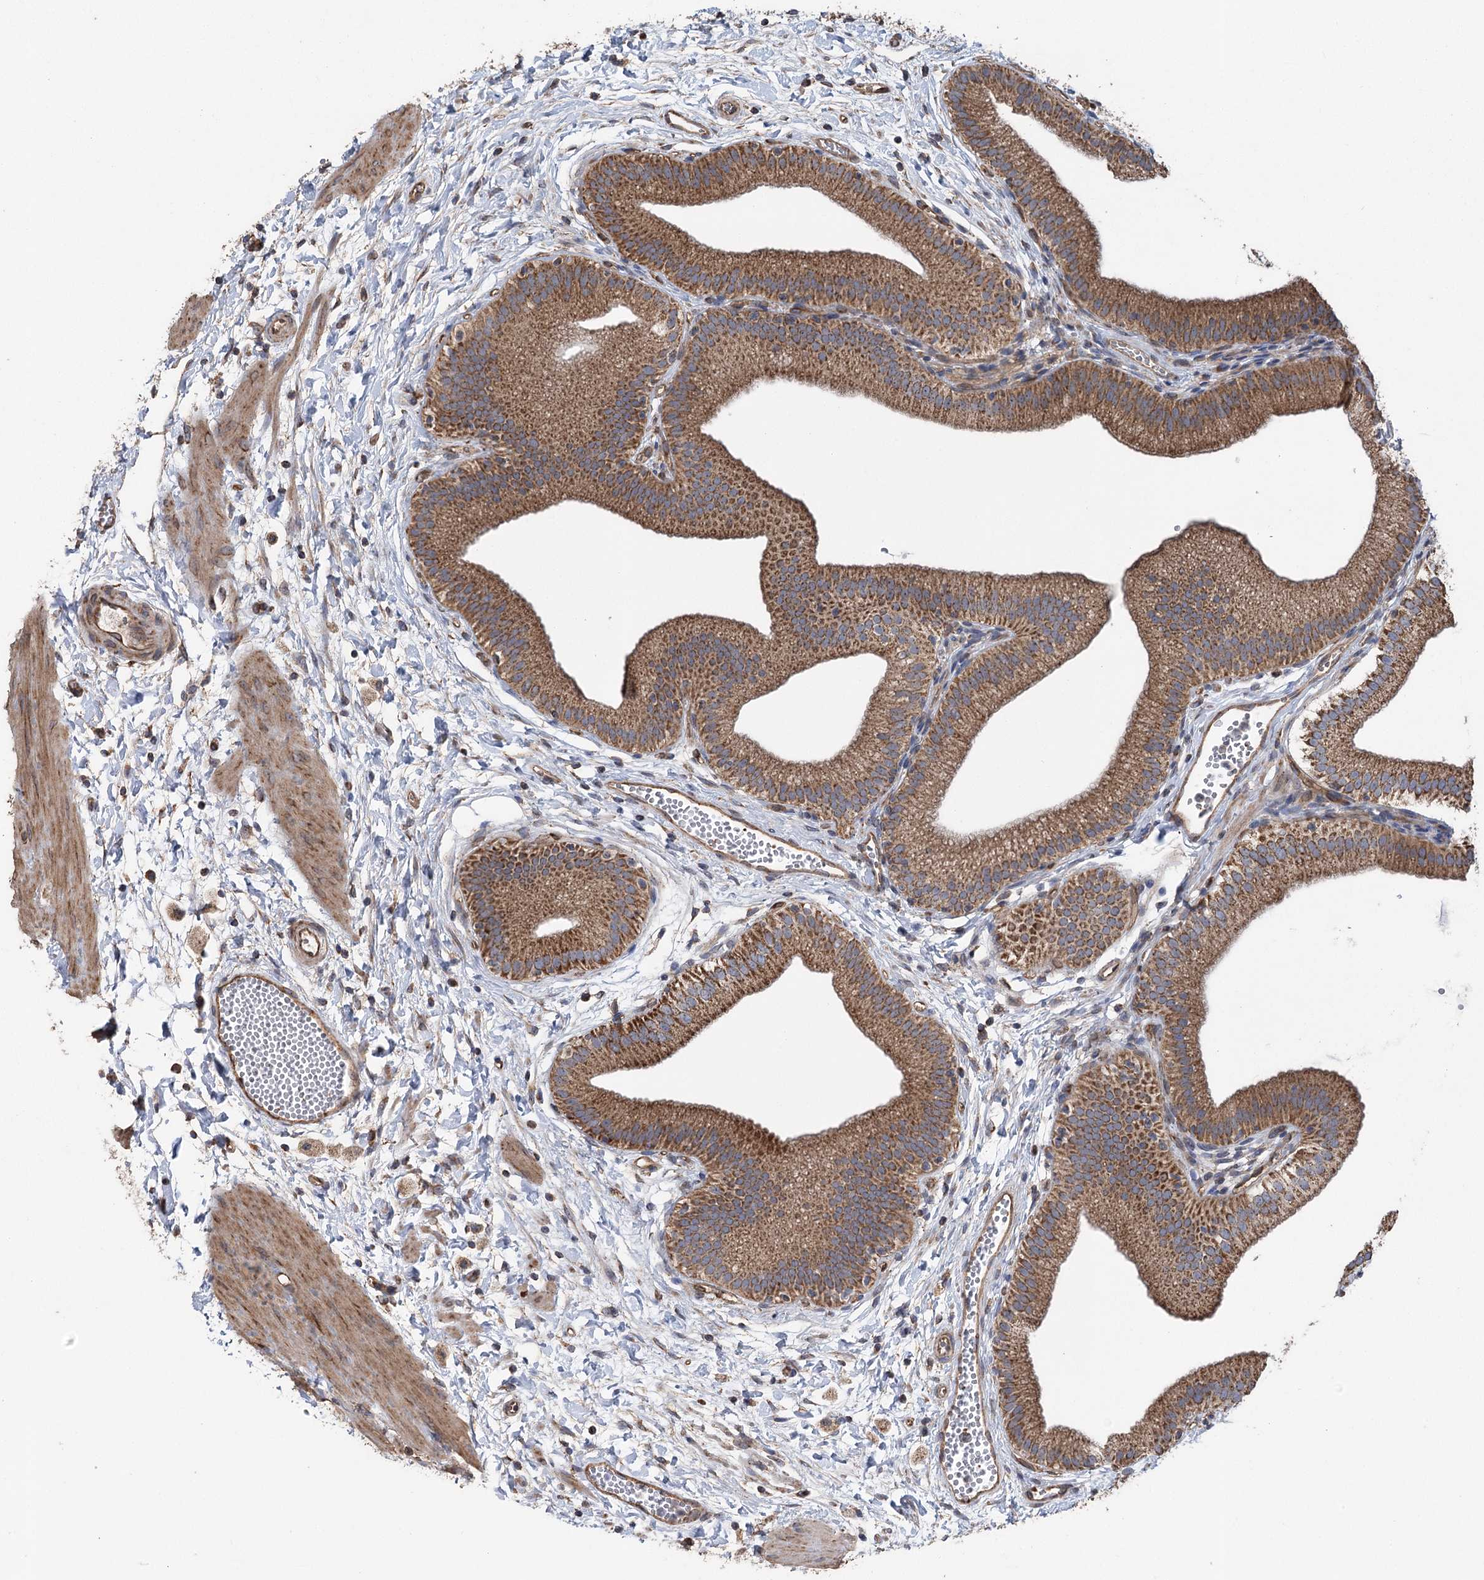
{"staining": {"intensity": "strong", "quantity": ">75%", "location": "cytoplasmic/membranous"}, "tissue": "gallbladder", "cell_type": "Glandular cells", "image_type": "normal", "snomed": [{"axis": "morphology", "description": "Normal tissue, NOS"}, {"axis": "topography", "description": "Gallbladder"}], "caption": "Immunohistochemical staining of unremarkable human gallbladder reveals high levels of strong cytoplasmic/membranous positivity in approximately >75% of glandular cells.", "gene": "RWDD4", "patient": {"sex": "male", "age": 55}}